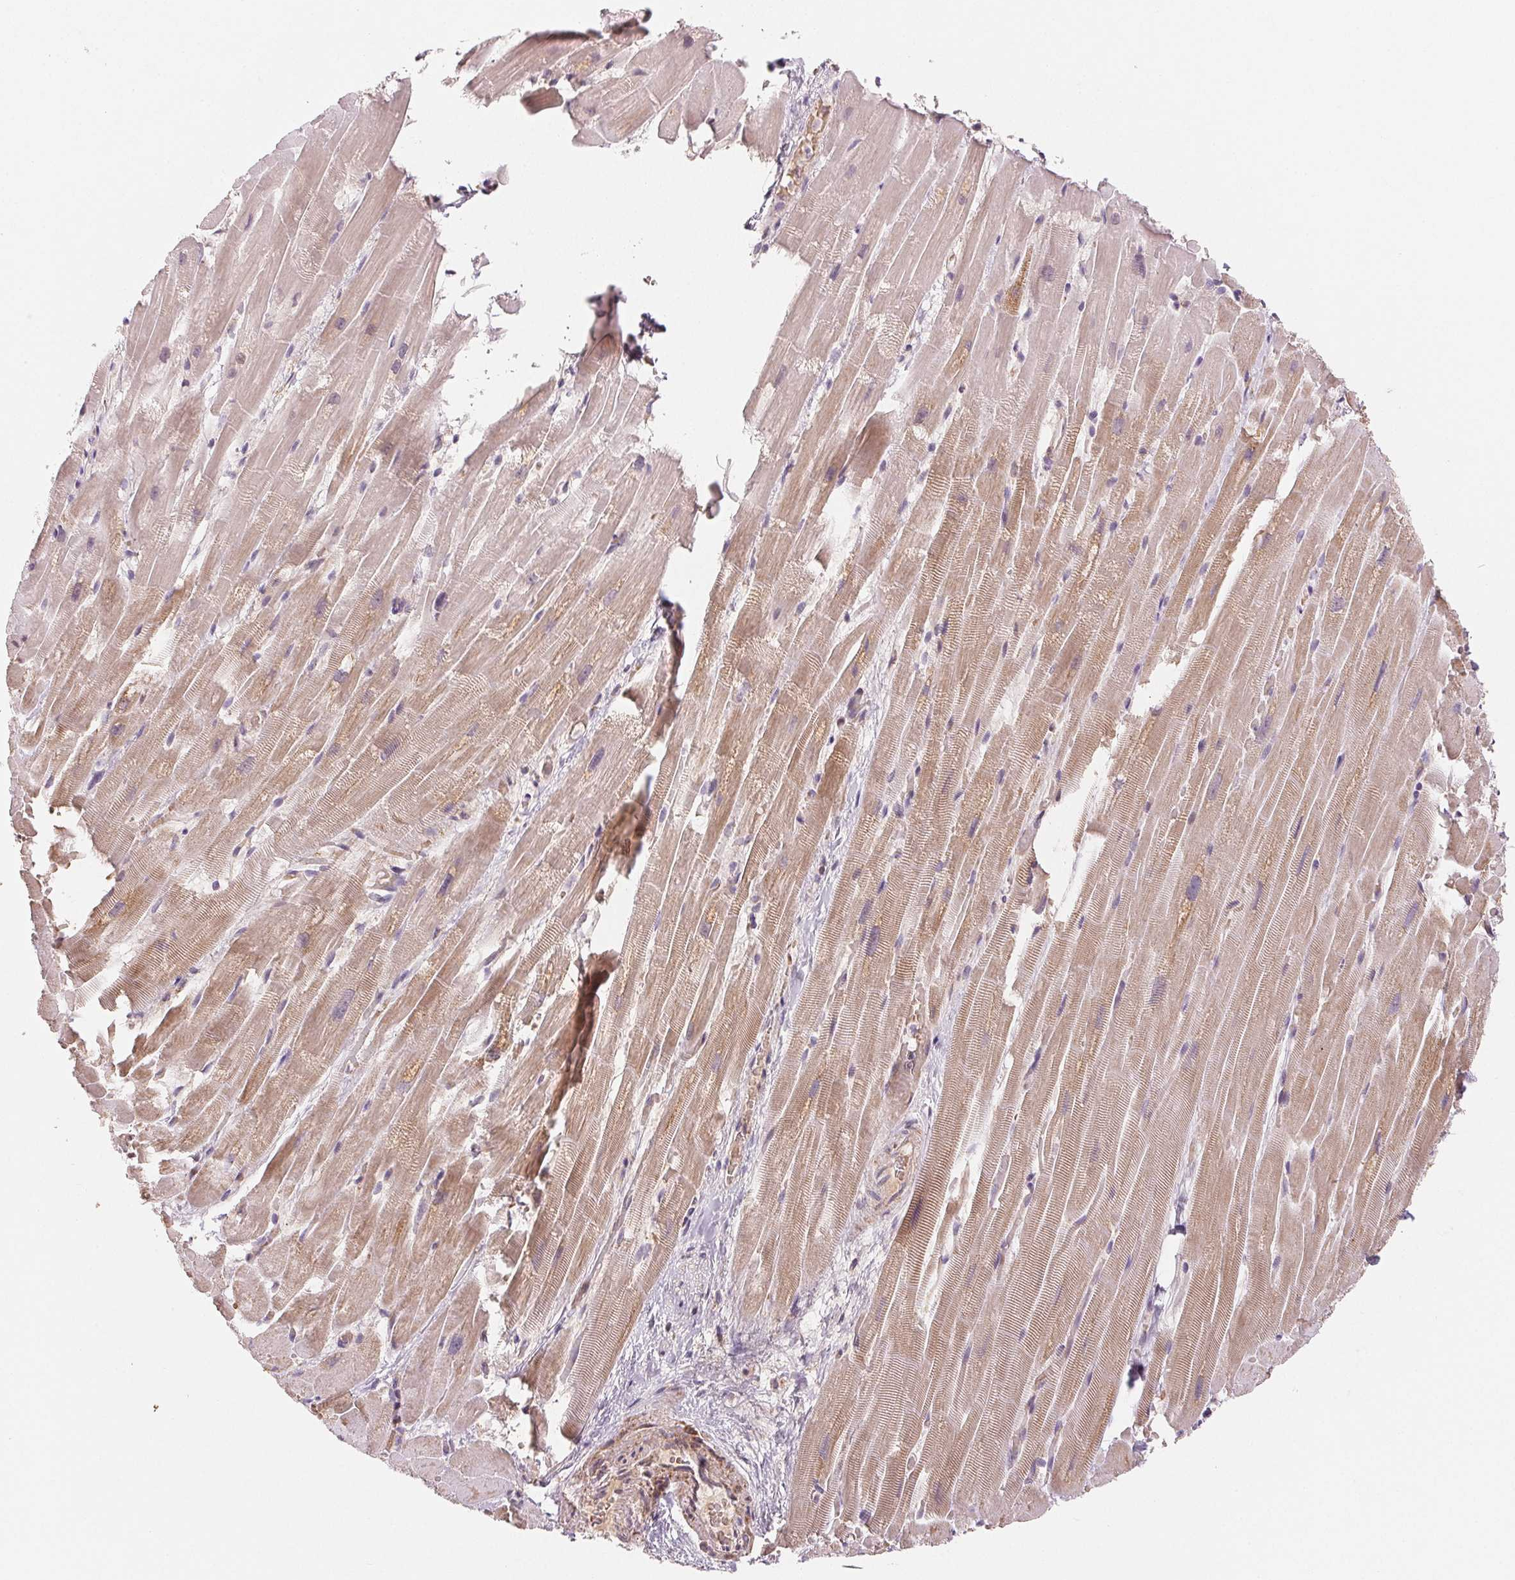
{"staining": {"intensity": "moderate", "quantity": "25%-75%", "location": "cytoplasmic/membranous"}, "tissue": "heart muscle", "cell_type": "Cardiomyocytes", "image_type": "normal", "snomed": [{"axis": "morphology", "description": "Normal tissue, NOS"}, {"axis": "topography", "description": "Heart"}], "caption": "Immunohistochemical staining of normal human heart muscle reveals medium levels of moderate cytoplasmic/membranous expression in about 25%-75% of cardiomyocytes.", "gene": "HINT2", "patient": {"sex": "male", "age": 37}}